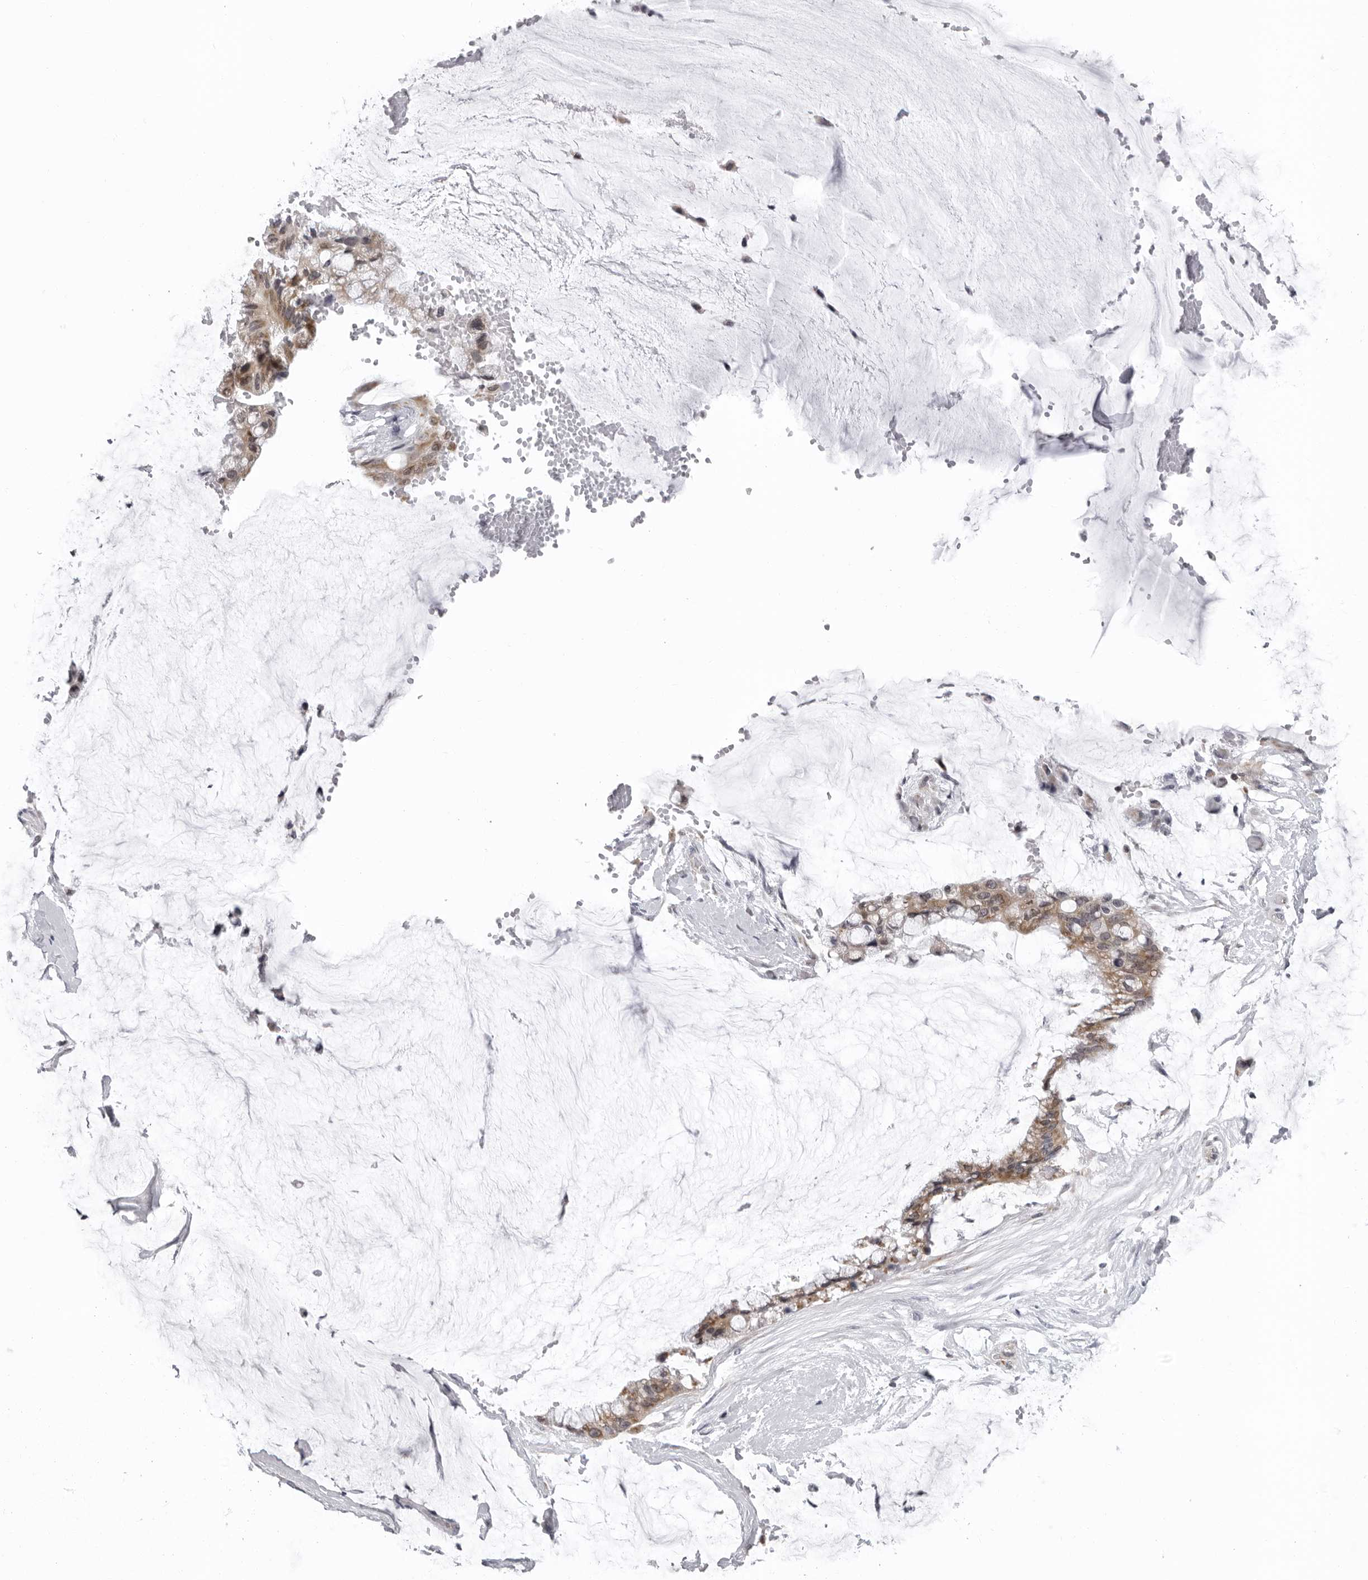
{"staining": {"intensity": "moderate", "quantity": ">75%", "location": "cytoplasmic/membranous"}, "tissue": "ovarian cancer", "cell_type": "Tumor cells", "image_type": "cancer", "snomed": [{"axis": "morphology", "description": "Cystadenocarcinoma, mucinous, NOS"}, {"axis": "topography", "description": "Ovary"}], "caption": "Immunohistochemistry of ovarian cancer displays medium levels of moderate cytoplasmic/membranous expression in approximately >75% of tumor cells.", "gene": "MRPS15", "patient": {"sex": "female", "age": 39}}